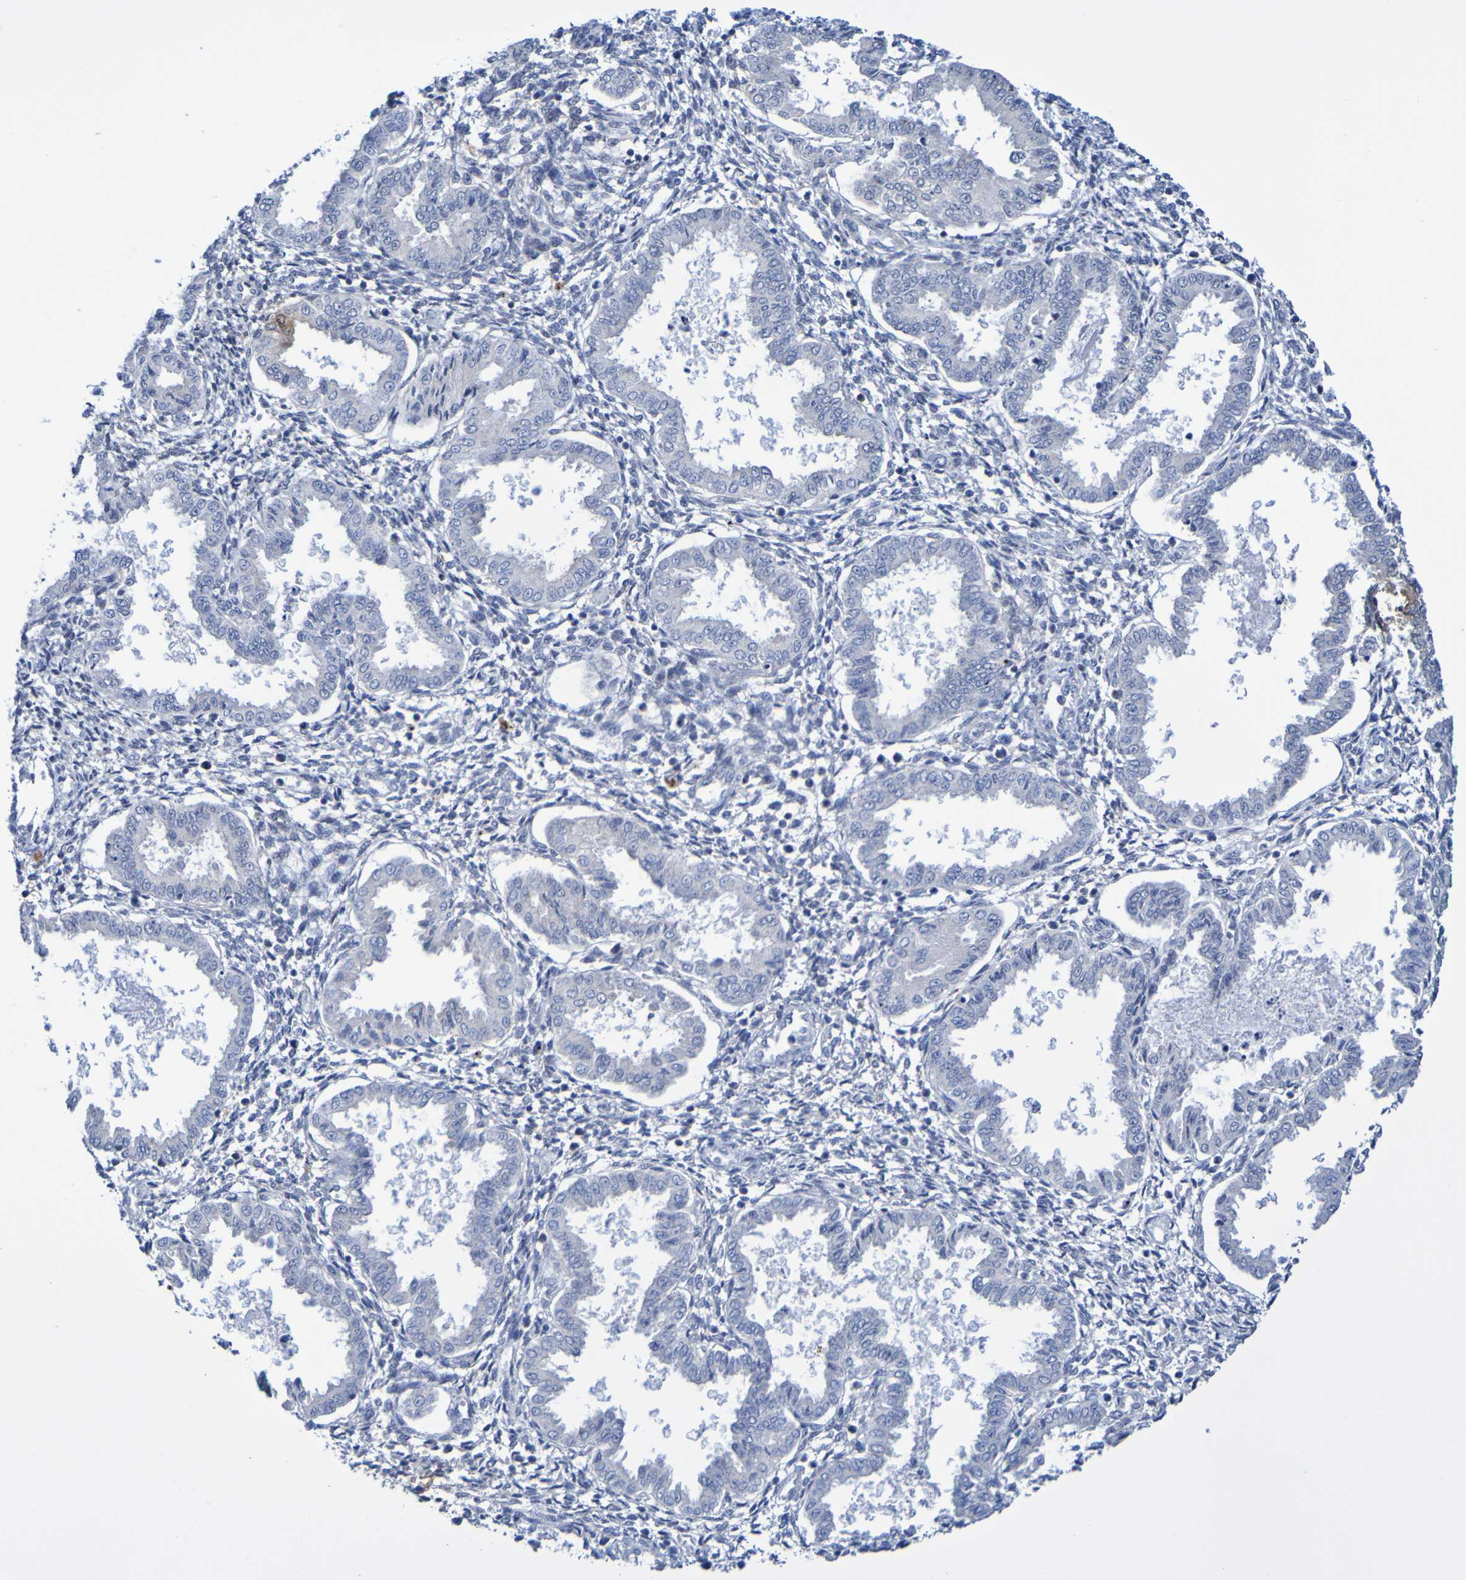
{"staining": {"intensity": "negative", "quantity": "none", "location": "none"}, "tissue": "endometrium", "cell_type": "Cells in endometrial stroma", "image_type": "normal", "snomed": [{"axis": "morphology", "description": "Normal tissue, NOS"}, {"axis": "topography", "description": "Endometrium"}], "caption": "Immunohistochemical staining of normal endometrium reveals no significant positivity in cells in endometrial stroma.", "gene": "ATIC", "patient": {"sex": "female", "age": 33}}